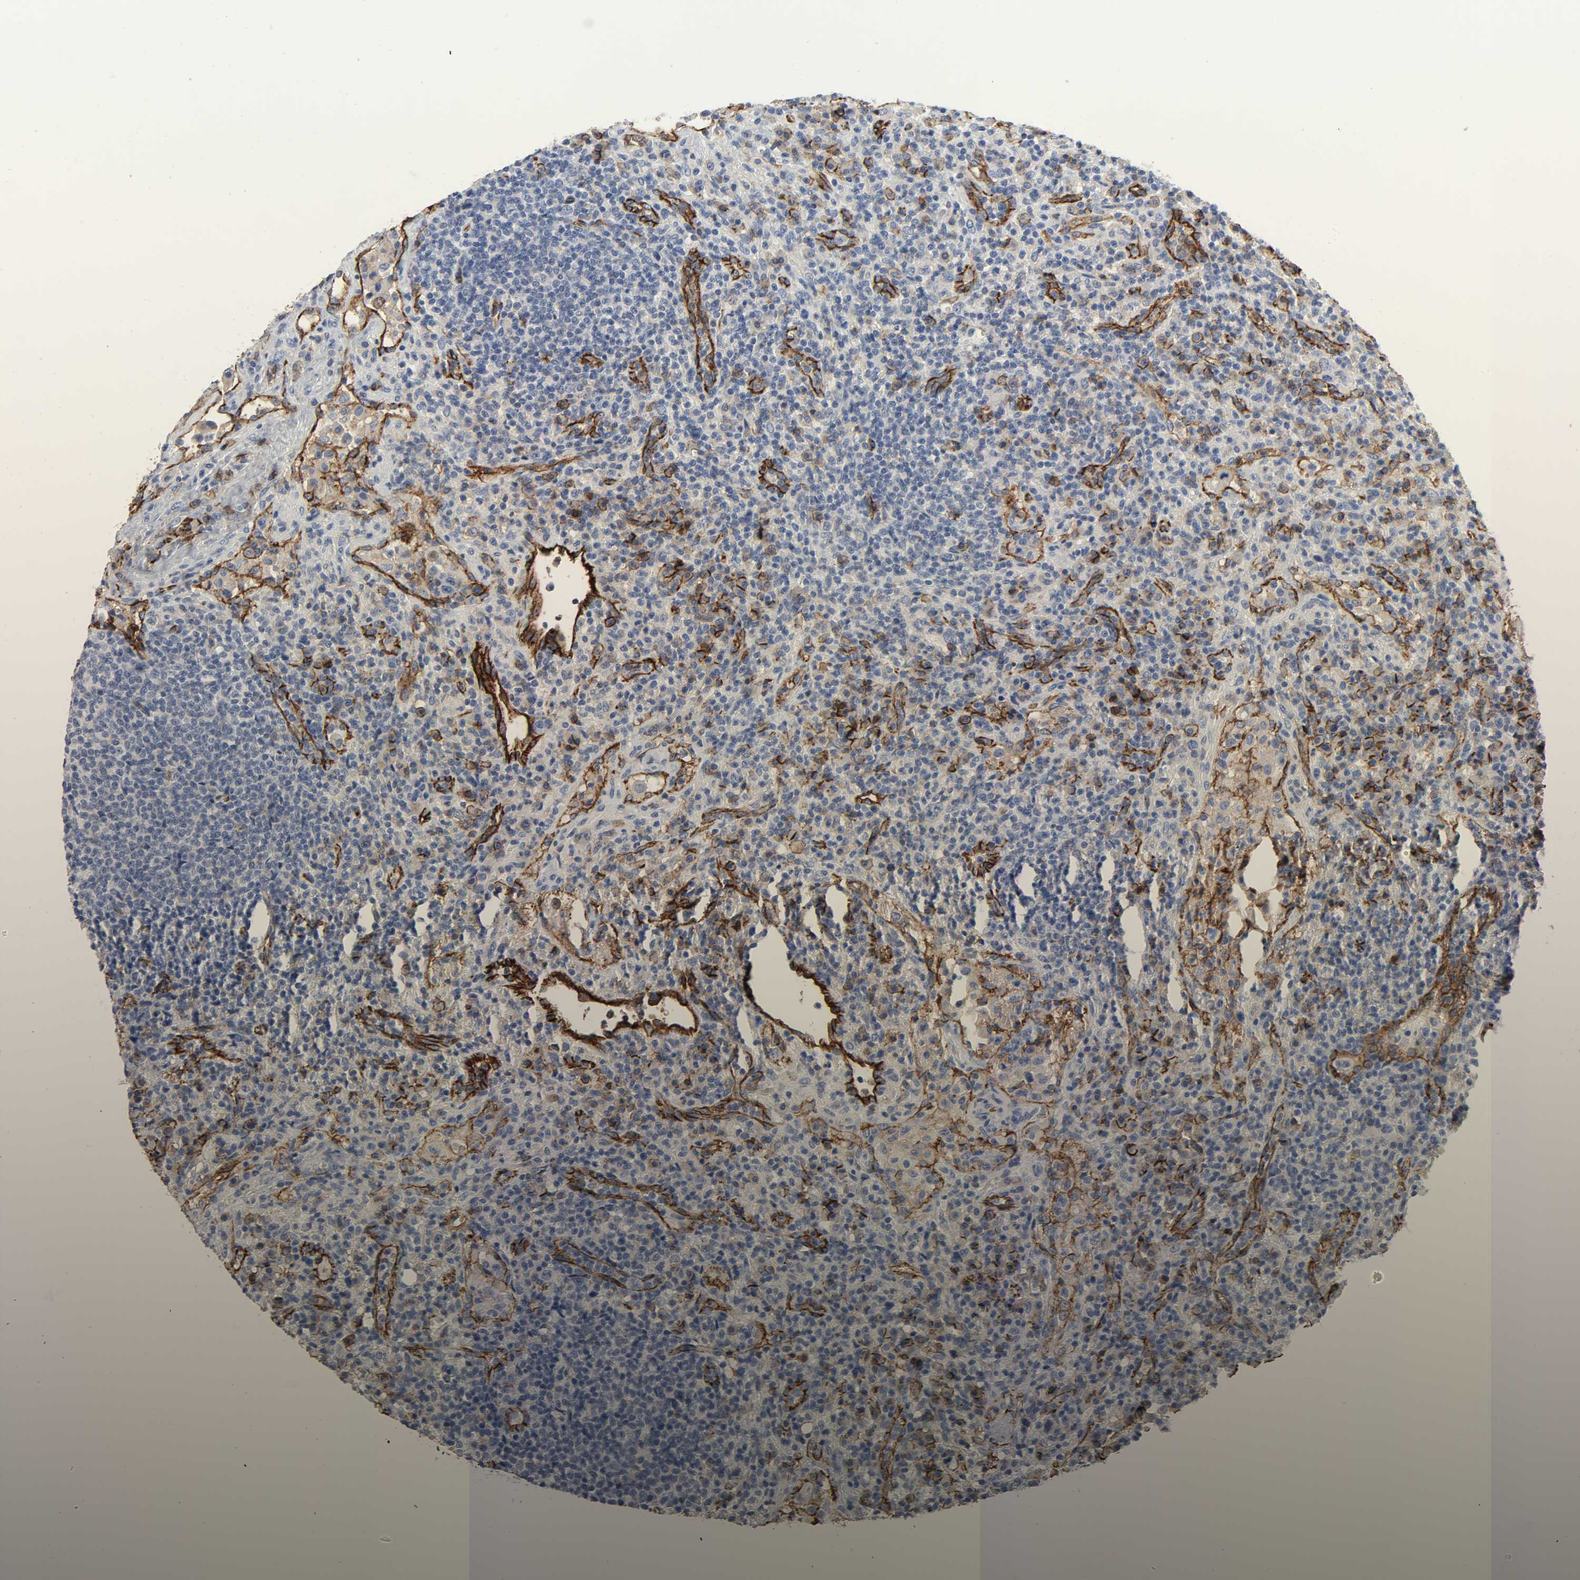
{"staining": {"intensity": "moderate", "quantity": "<25%", "location": "cytoplasmic/membranous"}, "tissue": "lymphoma", "cell_type": "Tumor cells", "image_type": "cancer", "snomed": [{"axis": "morphology", "description": "Hodgkin's disease, NOS"}, {"axis": "topography", "description": "Lymph node"}], "caption": "Brown immunohistochemical staining in lymphoma exhibits moderate cytoplasmic/membranous staining in approximately <25% of tumor cells. (DAB (3,3'-diaminobenzidine) = brown stain, brightfield microscopy at high magnification).", "gene": "PECAM1", "patient": {"sex": "male", "age": 65}}